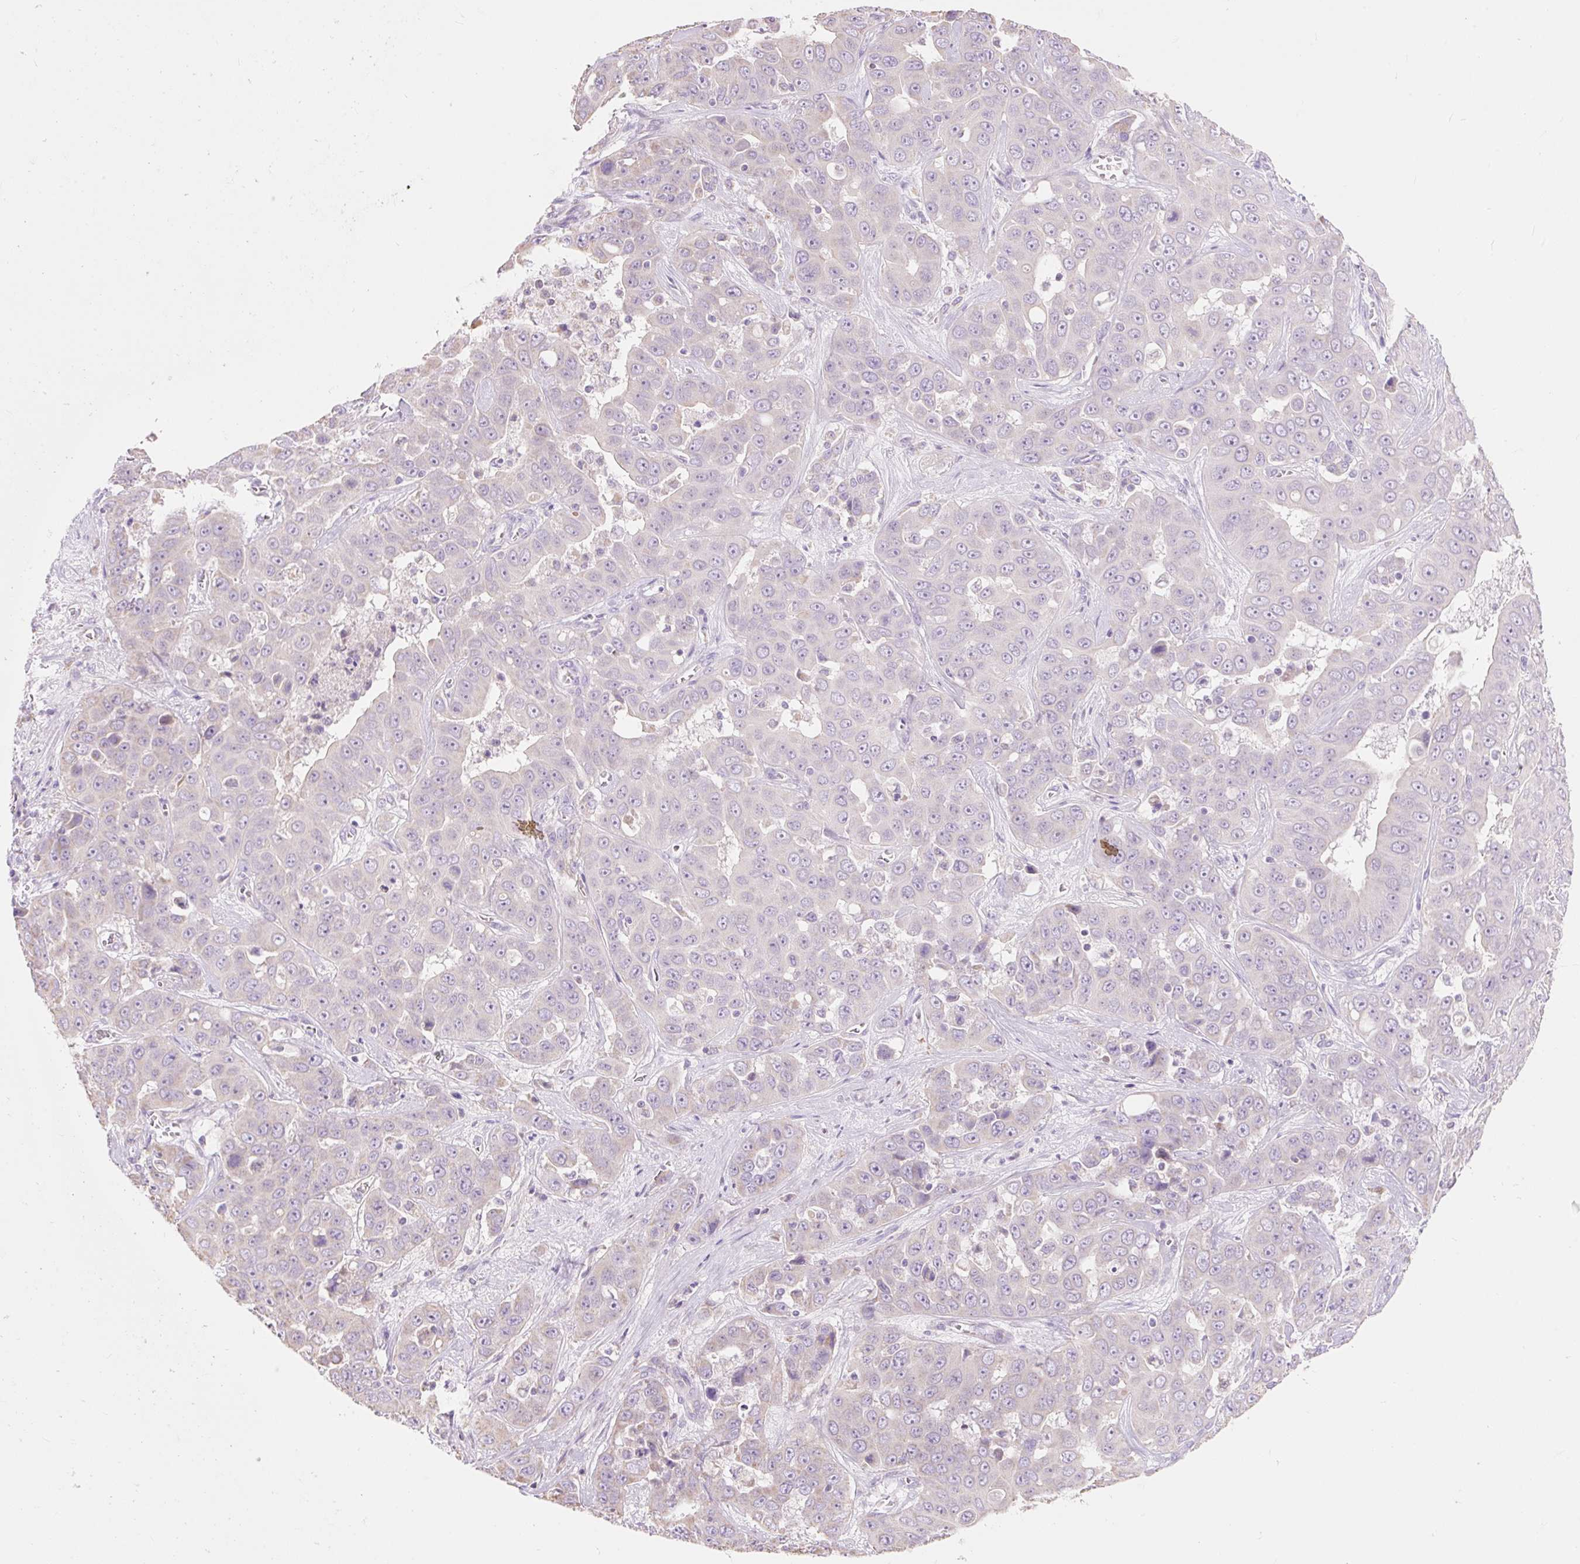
{"staining": {"intensity": "negative", "quantity": "none", "location": "none"}, "tissue": "liver cancer", "cell_type": "Tumor cells", "image_type": "cancer", "snomed": [{"axis": "morphology", "description": "Cholangiocarcinoma"}, {"axis": "topography", "description": "Liver"}], "caption": "Immunohistochemistry of human liver cancer displays no staining in tumor cells. Nuclei are stained in blue.", "gene": "DHX35", "patient": {"sex": "female", "age": 52}}